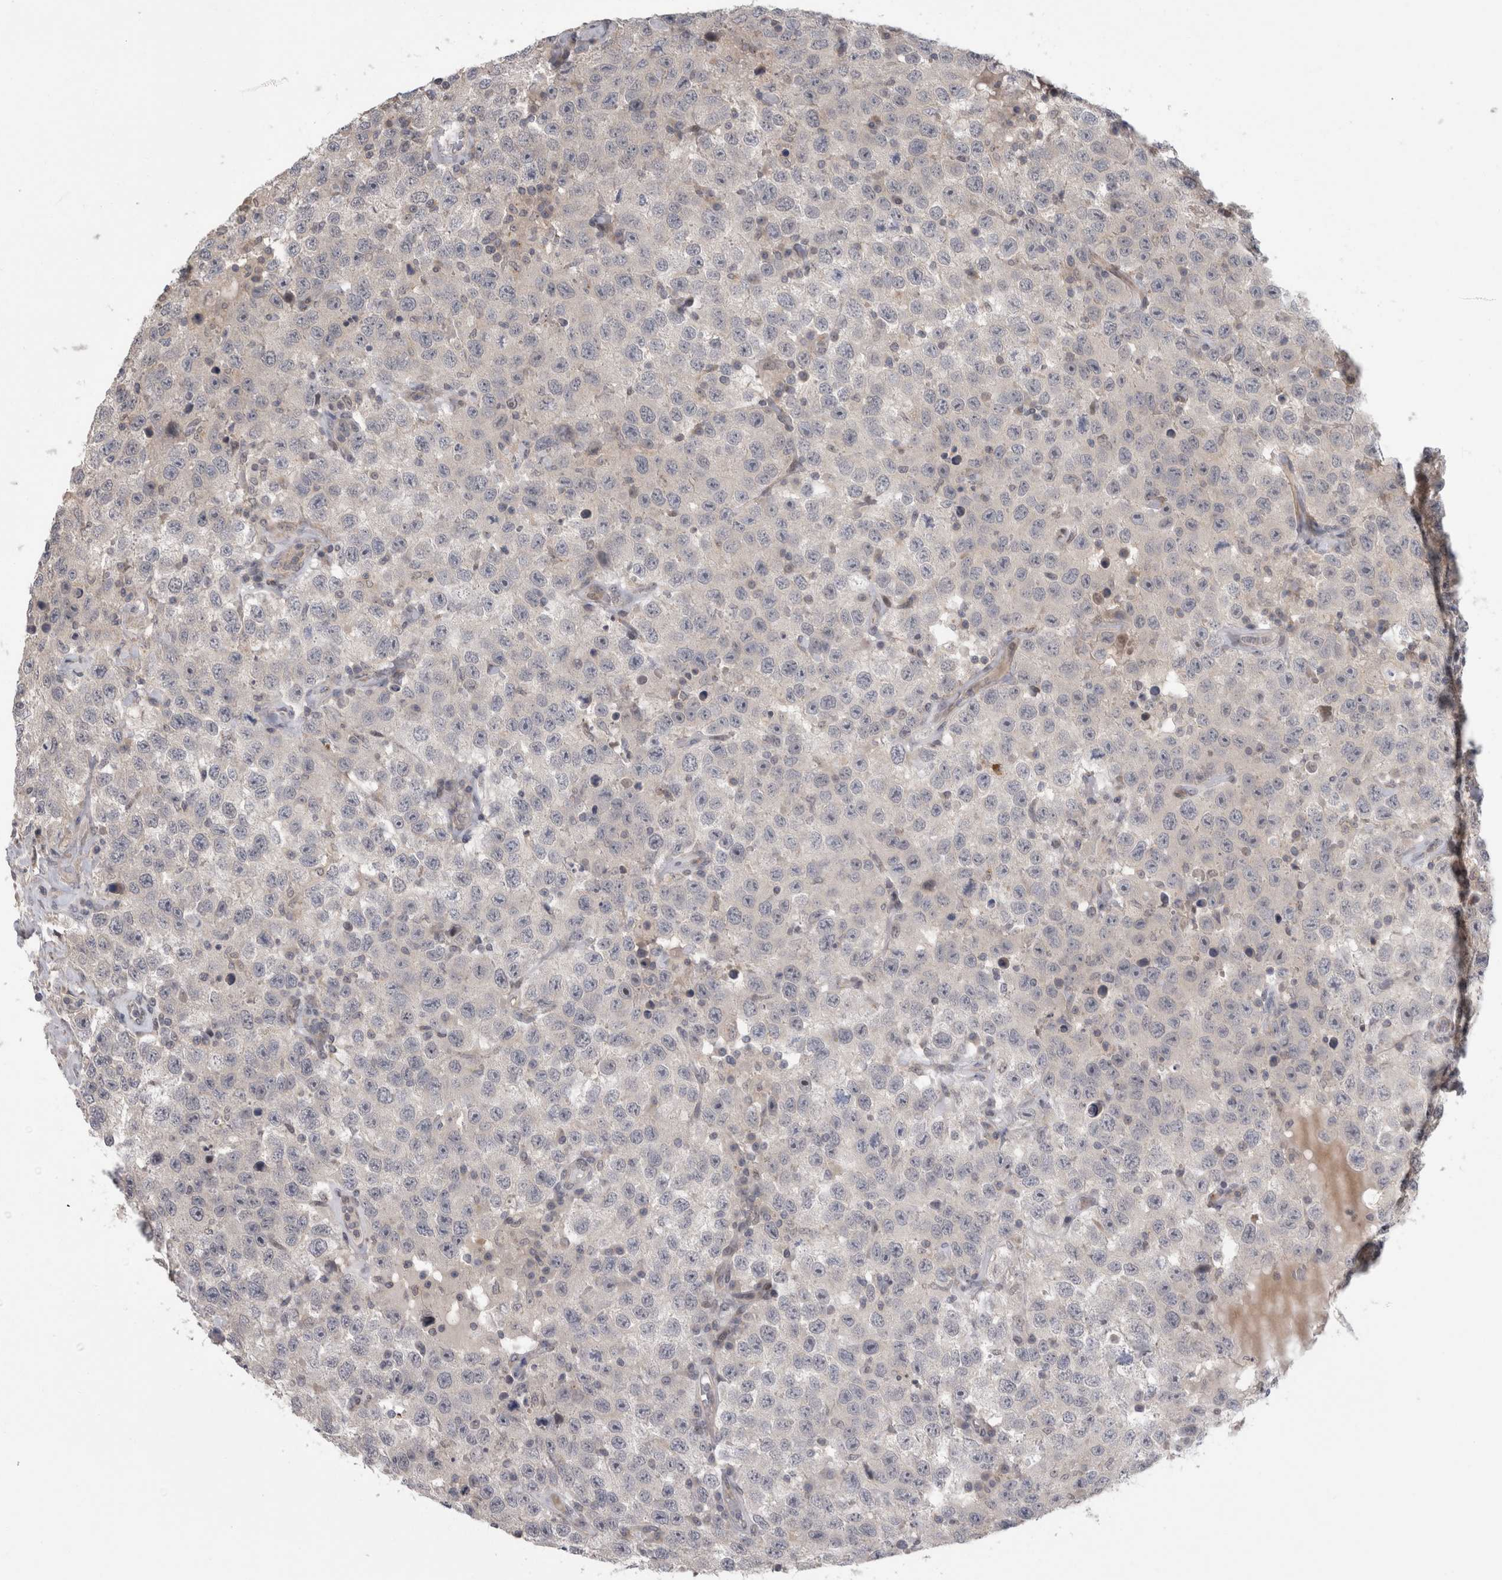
{"staining": {"intensity": "negative", "quantity": "none", "location": "none"}, "tissue": "testis cancer", "cell_type": "Tumor cells", "image_type": "cancer", "snomed": [{"axis": "morphology", "description": "Seminoma, NOS"}, {"axis": "topography", "description": "Testis"}], "caption": "This histopathology image is of testis seminoma stained with immunohistochemistry to label a protein in brown with the nuclei are counter-stained blue. There is no positivity in tumor cells.", "gene": "MTBP", "patient": {"sex": "male", "age": 41}}